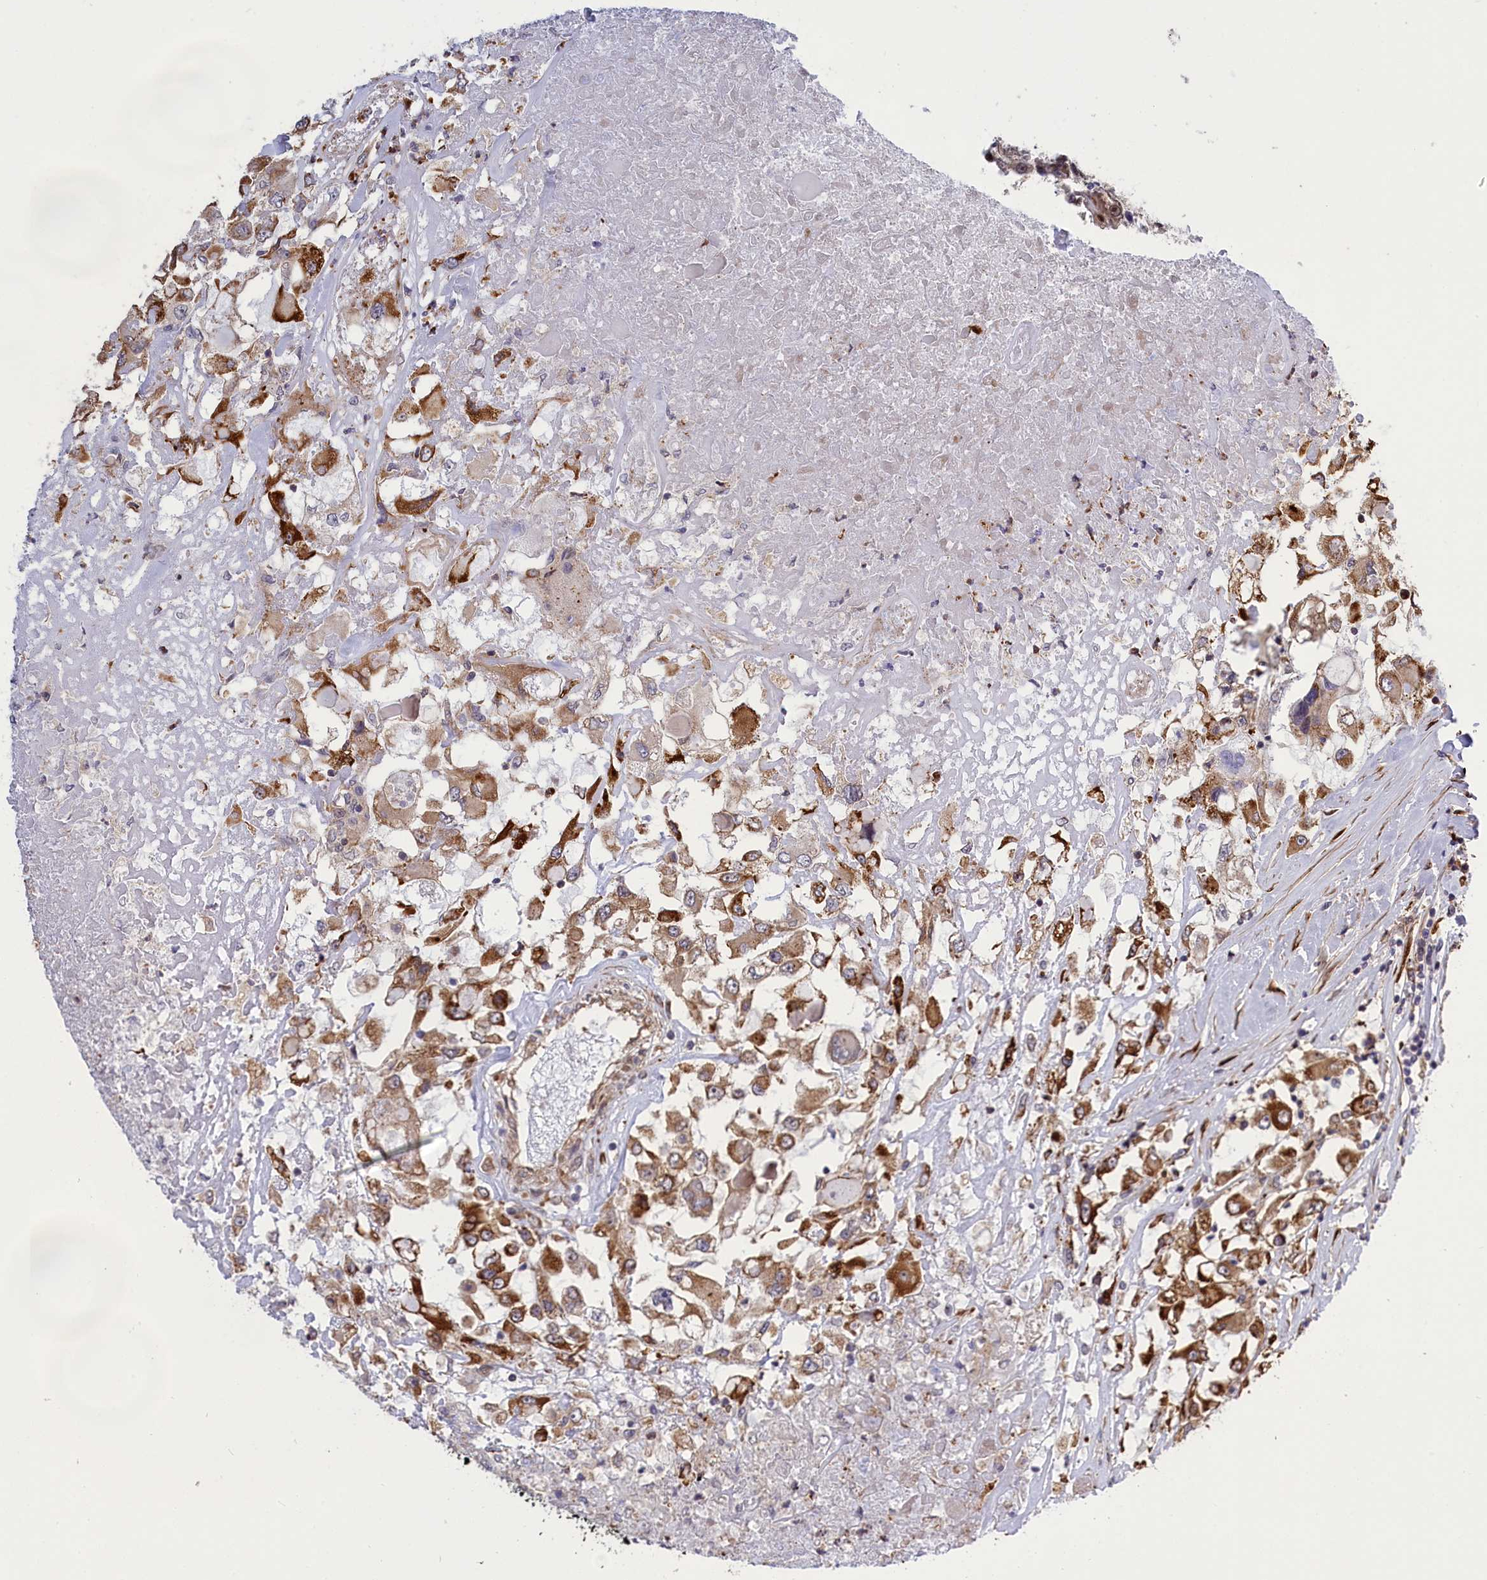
{"staining": {"intensity": "moderate", "quantity": ">75%", "location": "cytoplasmic/membranous"}, "tissue": "renal cancer", "cell_type": "Tumor cells", "image_type": "cancer", "snomed": [{"axis": "morphology", "description": "Adenocarcinoma, NOS"}, {"axis": "topography", "description": "Kidney"}], "caption": "A high-resolution image shows immunohistochemistry (IHC) staining of renal adenocarcinoma, which shows moderate cytoplasmic/membranous expression in approximately >75% of tumor cells. (IHC, brightfield microscopy, high magnification).", "gene": "DDX60L", "patient": {"sex": "female", "age": 52}}